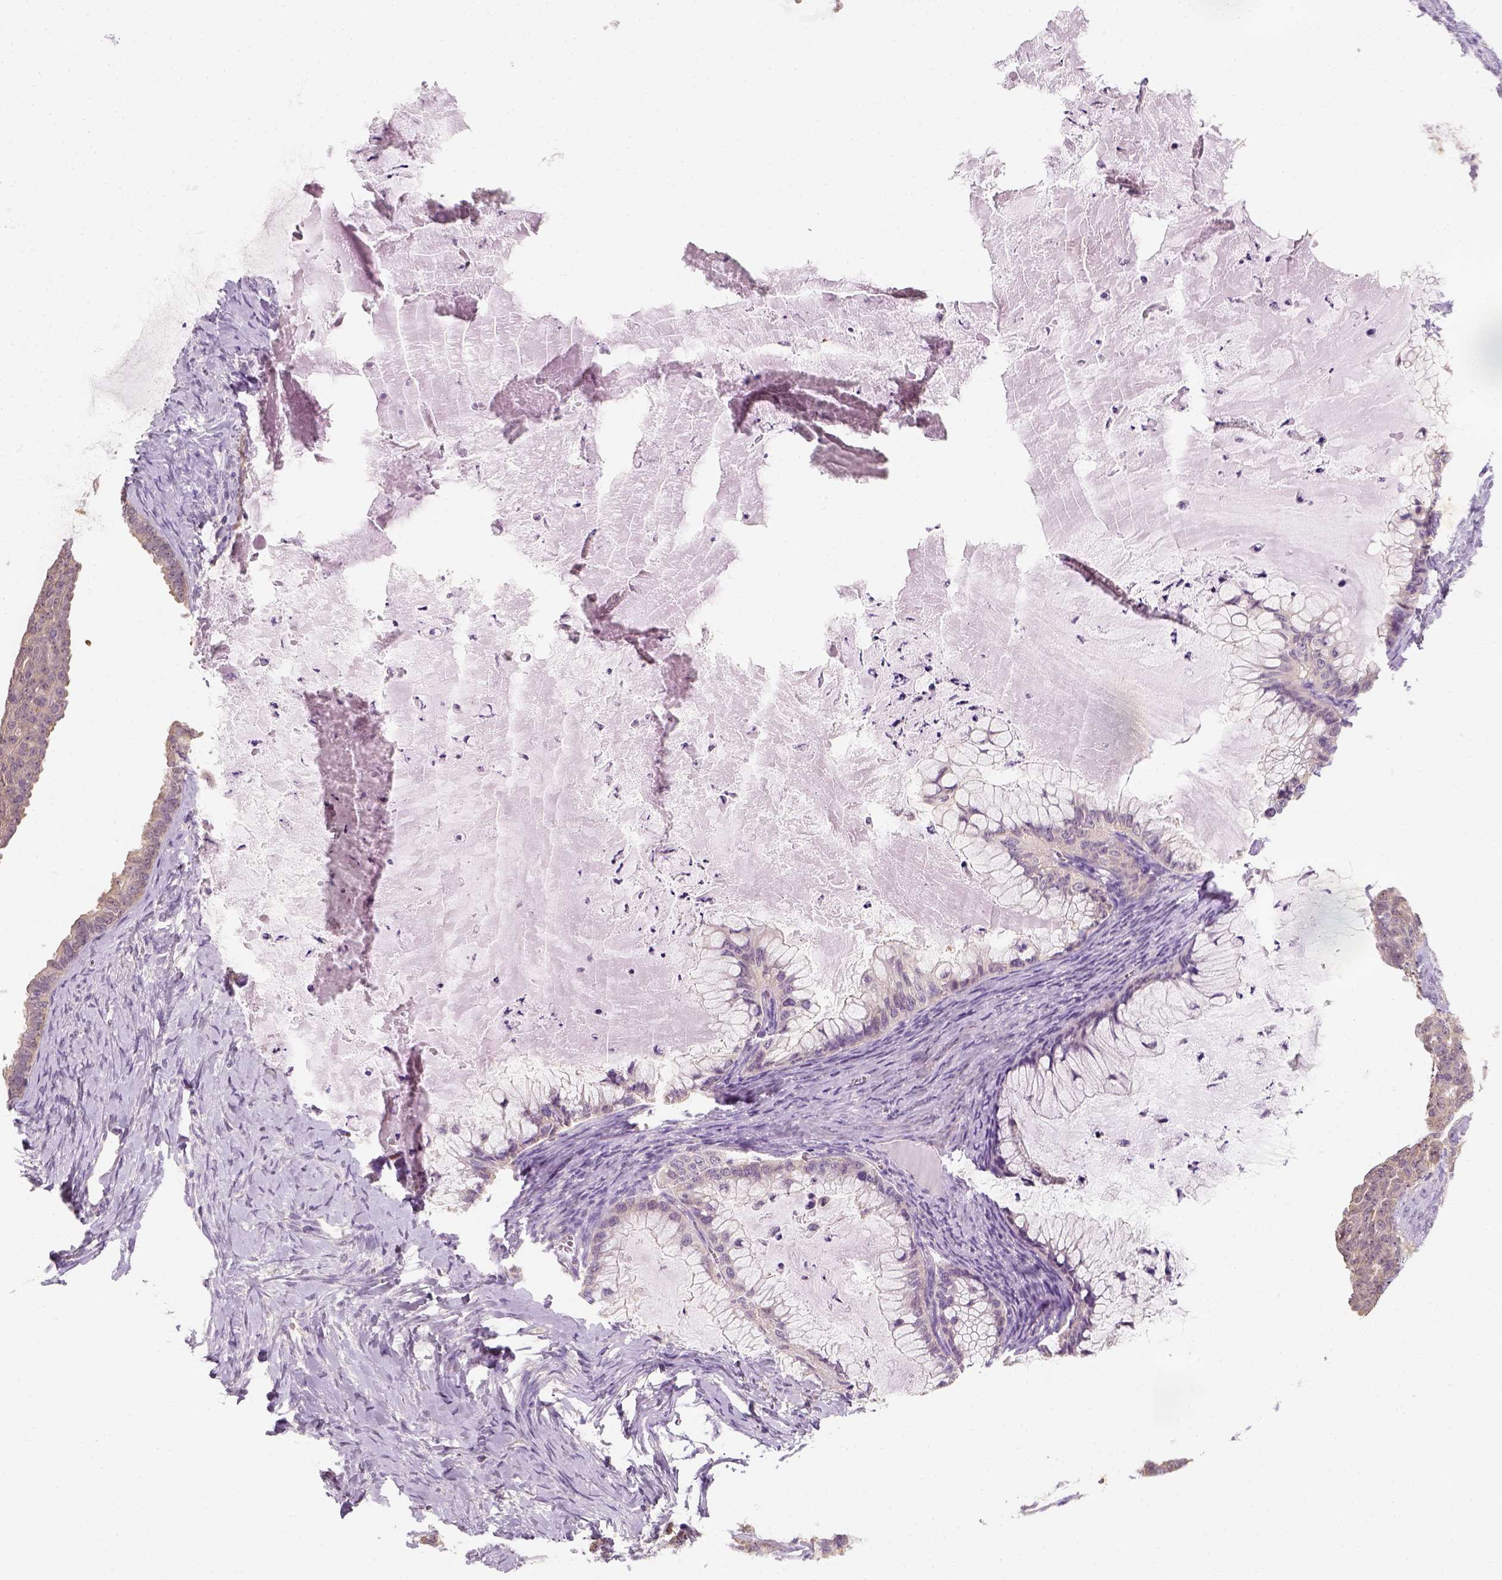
{"staining": {"intensity": "negative", "quantity": "none", "location": "none"}, "tissue": "ovarian cancer", "cell_type": "Tumor cells", "image_type": "cancer", "snomed": [{"axis": "morphology", "description": "Cystadenocarcinoma, mucinous, NOS"}, {"axis": "topography", "description": "Ovary"}], "caption": "The immunohistochemistry image has no significant staining in tumor cells of mucinous cystadenocarcinoma (ovarian) tissue.", "gene": "EPHB1", "patient": {"sex": "female", "age": 72}}